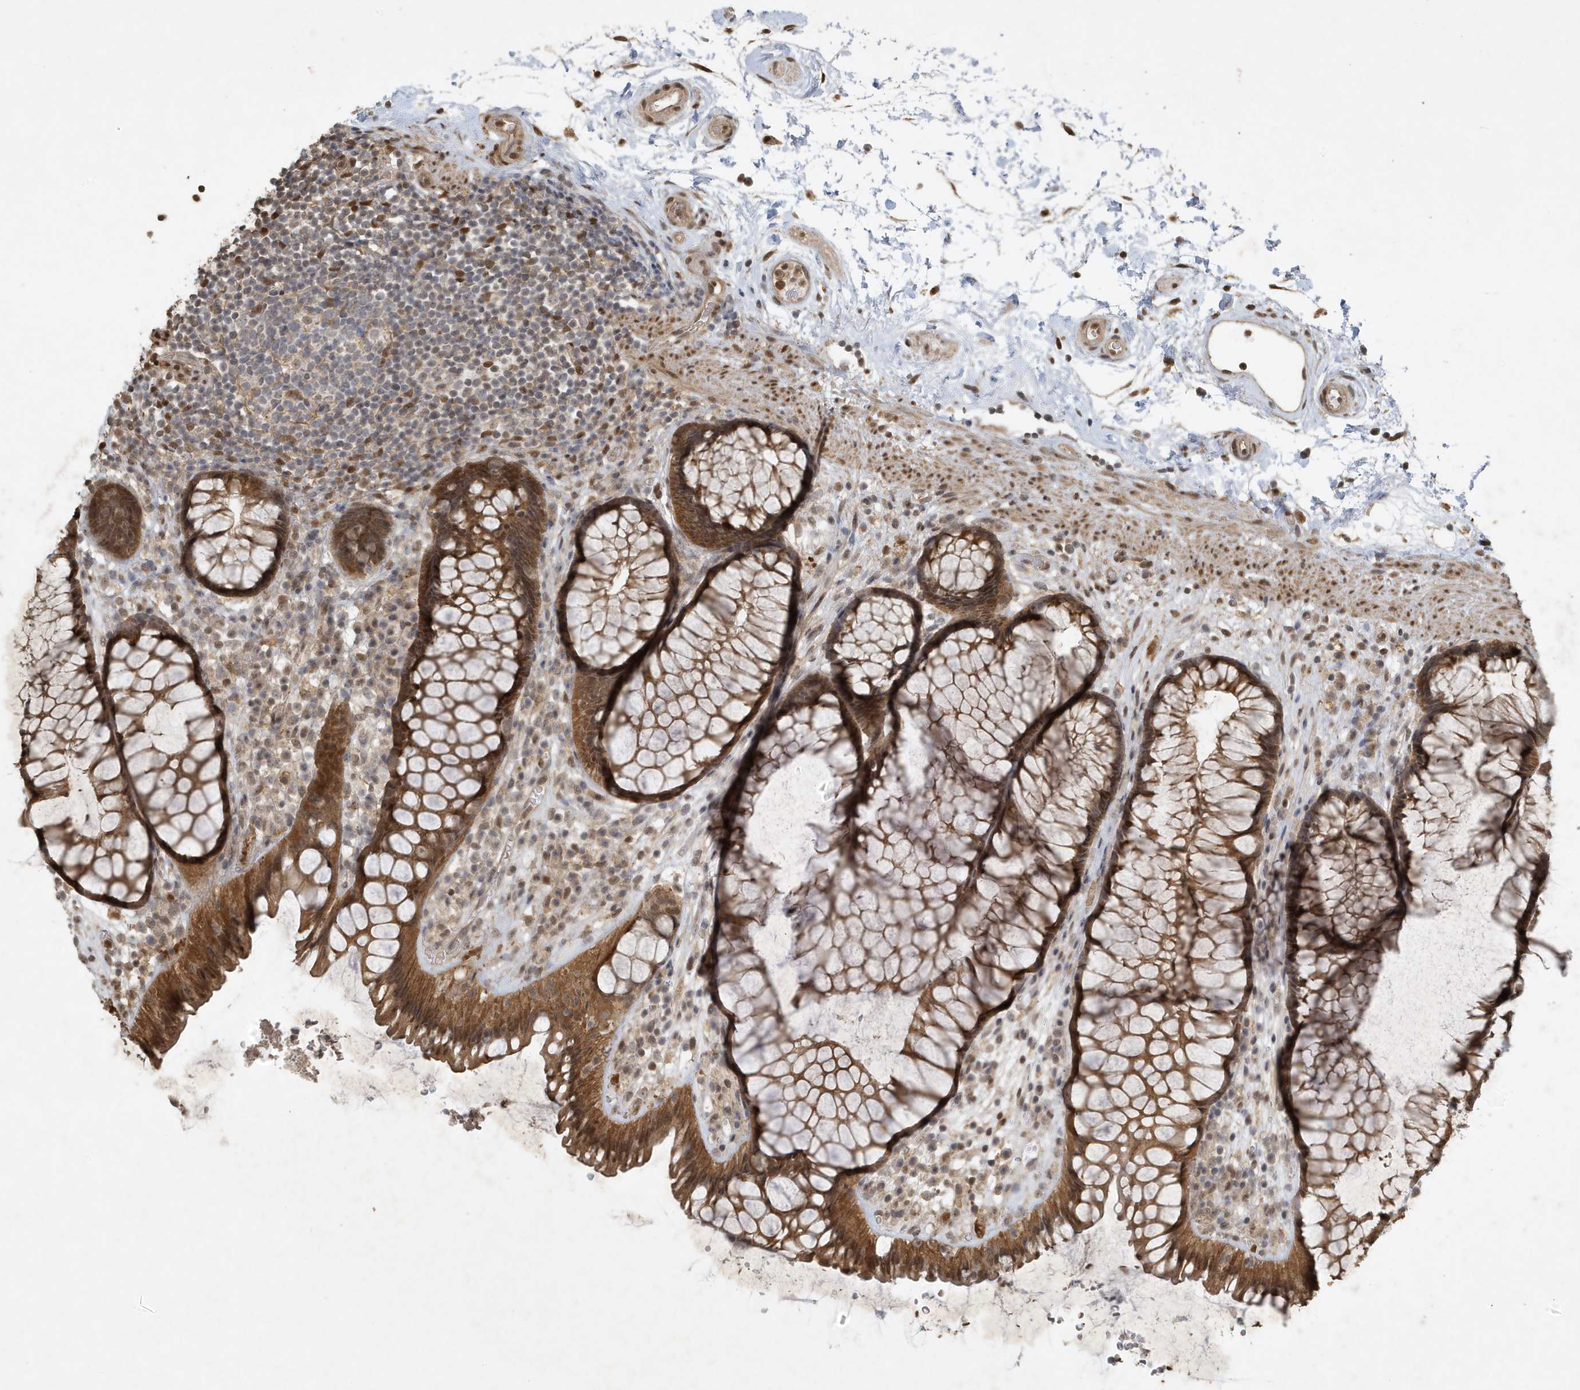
{"staining": {"intensity": "moderate", "quantity": ">75%", "location": "cytoplasmic/membranous,nuclear"}, "tissue": "rectum", "cell_type": "Glandular cells", "image_type": "normal", "snomed": [{"axis": "morphology", "description": "Normal tissue, NOS"}, {"axis": "topography", "description": "Rectum"}], "caption": "Protein expression analysis of benign human rectum reveals moderate cytoplasmic/membranous,nuclear staining in about >75% of glandular cells. The staining was performed using DAB (3,3'-diaminobenzidine), with brown indicating positive protein expression. Nuclei are stained blue with hematoxylin.", "gene": "HSPA1A", "patient": {"sex": "male", "age": 51}}